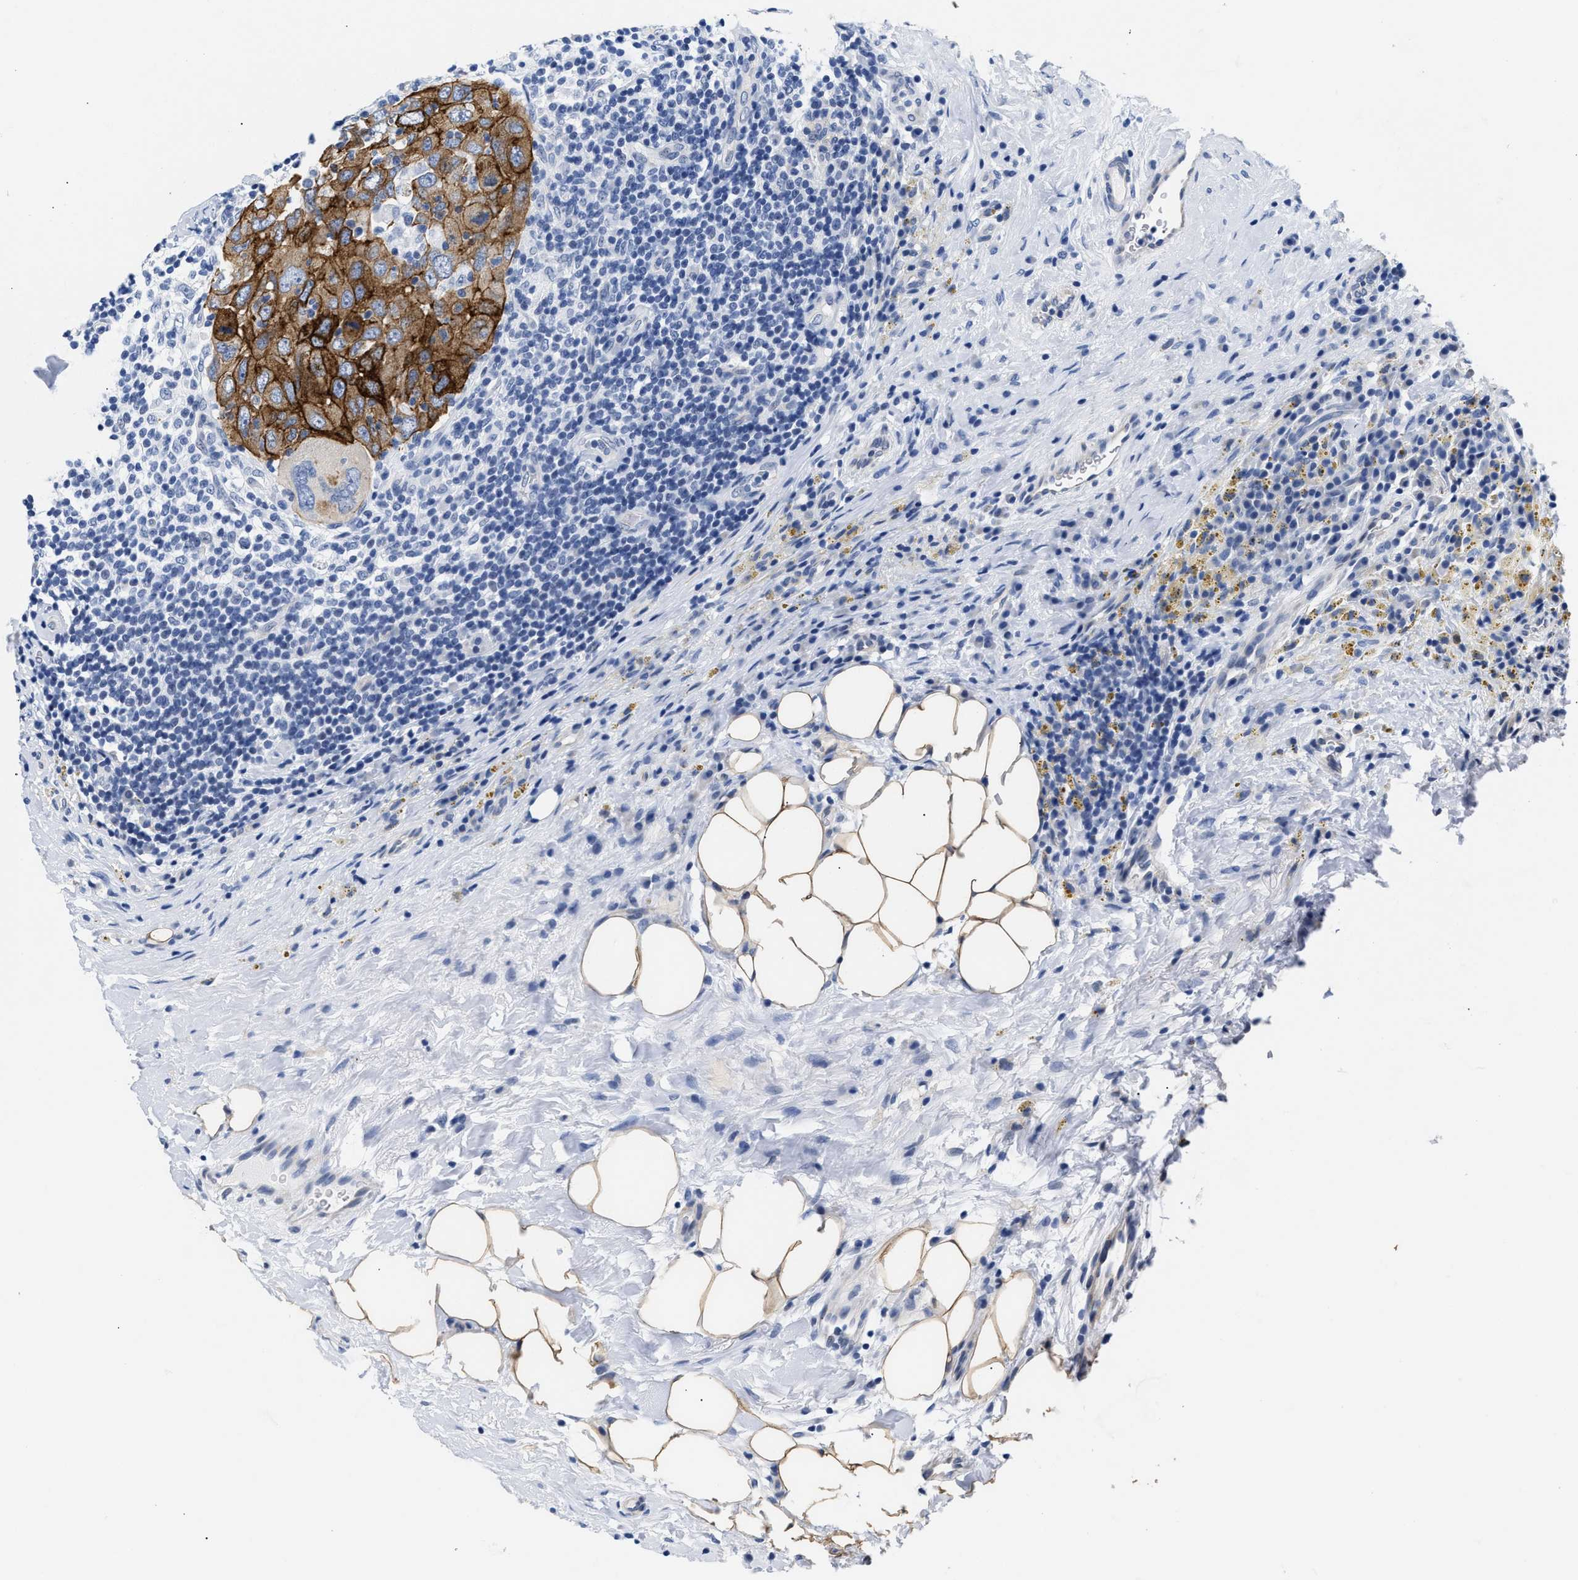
{"staining": {"intensity": "moderate", "quantity": ">75%", "location": "cytoplasmic/membranous"}, "tissue": "breast cancer", "cell_type": "Tumor cells", "image_type": "cancer", "snomed": [{"axis": "morphology", "description": "Duct carcinoma"}, {"axis": "topography", "description": "Breast"}], "caption": "Brown immunohistochemical staining in human breast infiltrating ductal carcinoma reveals moderate cytoplasmic/membranous staining in approximately >75% of tumor cells.", "gene": "TRIM29", "patient": {"sex": "female", "age": 37}}